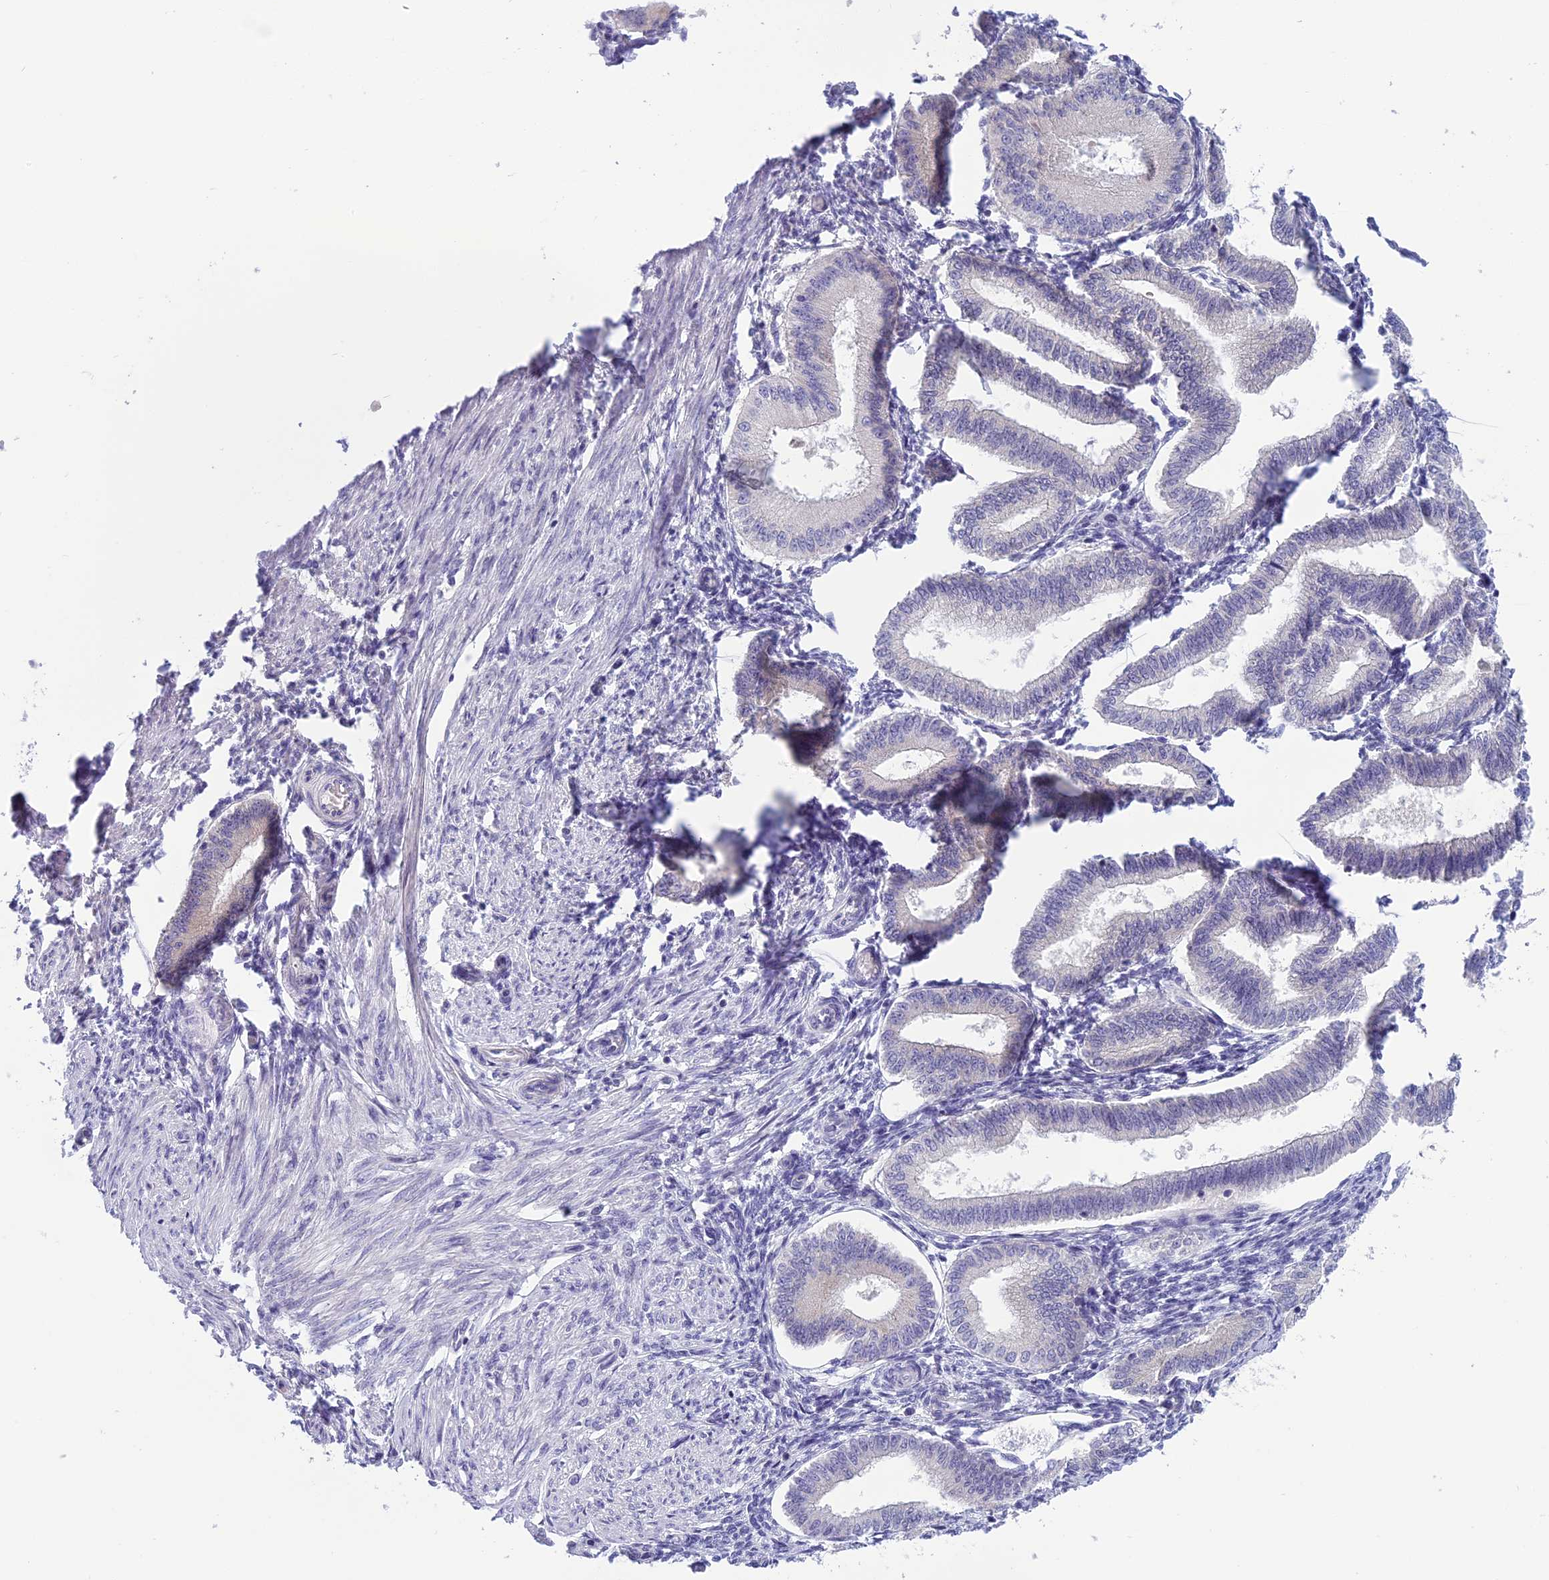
{"staining": {"intensity": "negative", "quantity": "none", "location": "none"}, "tissue": "endometrium", "cell_type": "Cells in endometrial stroma", "image_type": "normal", "snomed": [{"axis": "morphology", "description": "Normal tissue, NOS"}, {"axis": "topography", "description": "Endometrium"}], "caption": "Immunohistochemistry (IHC) photomicrograph of unremarkable endometrium stained for a protein (brown), which demonstrates no expression in cells in endometrial stroma.", "gene": "ARHGEF37", "patient": {"sex": "female", "age": 39}}